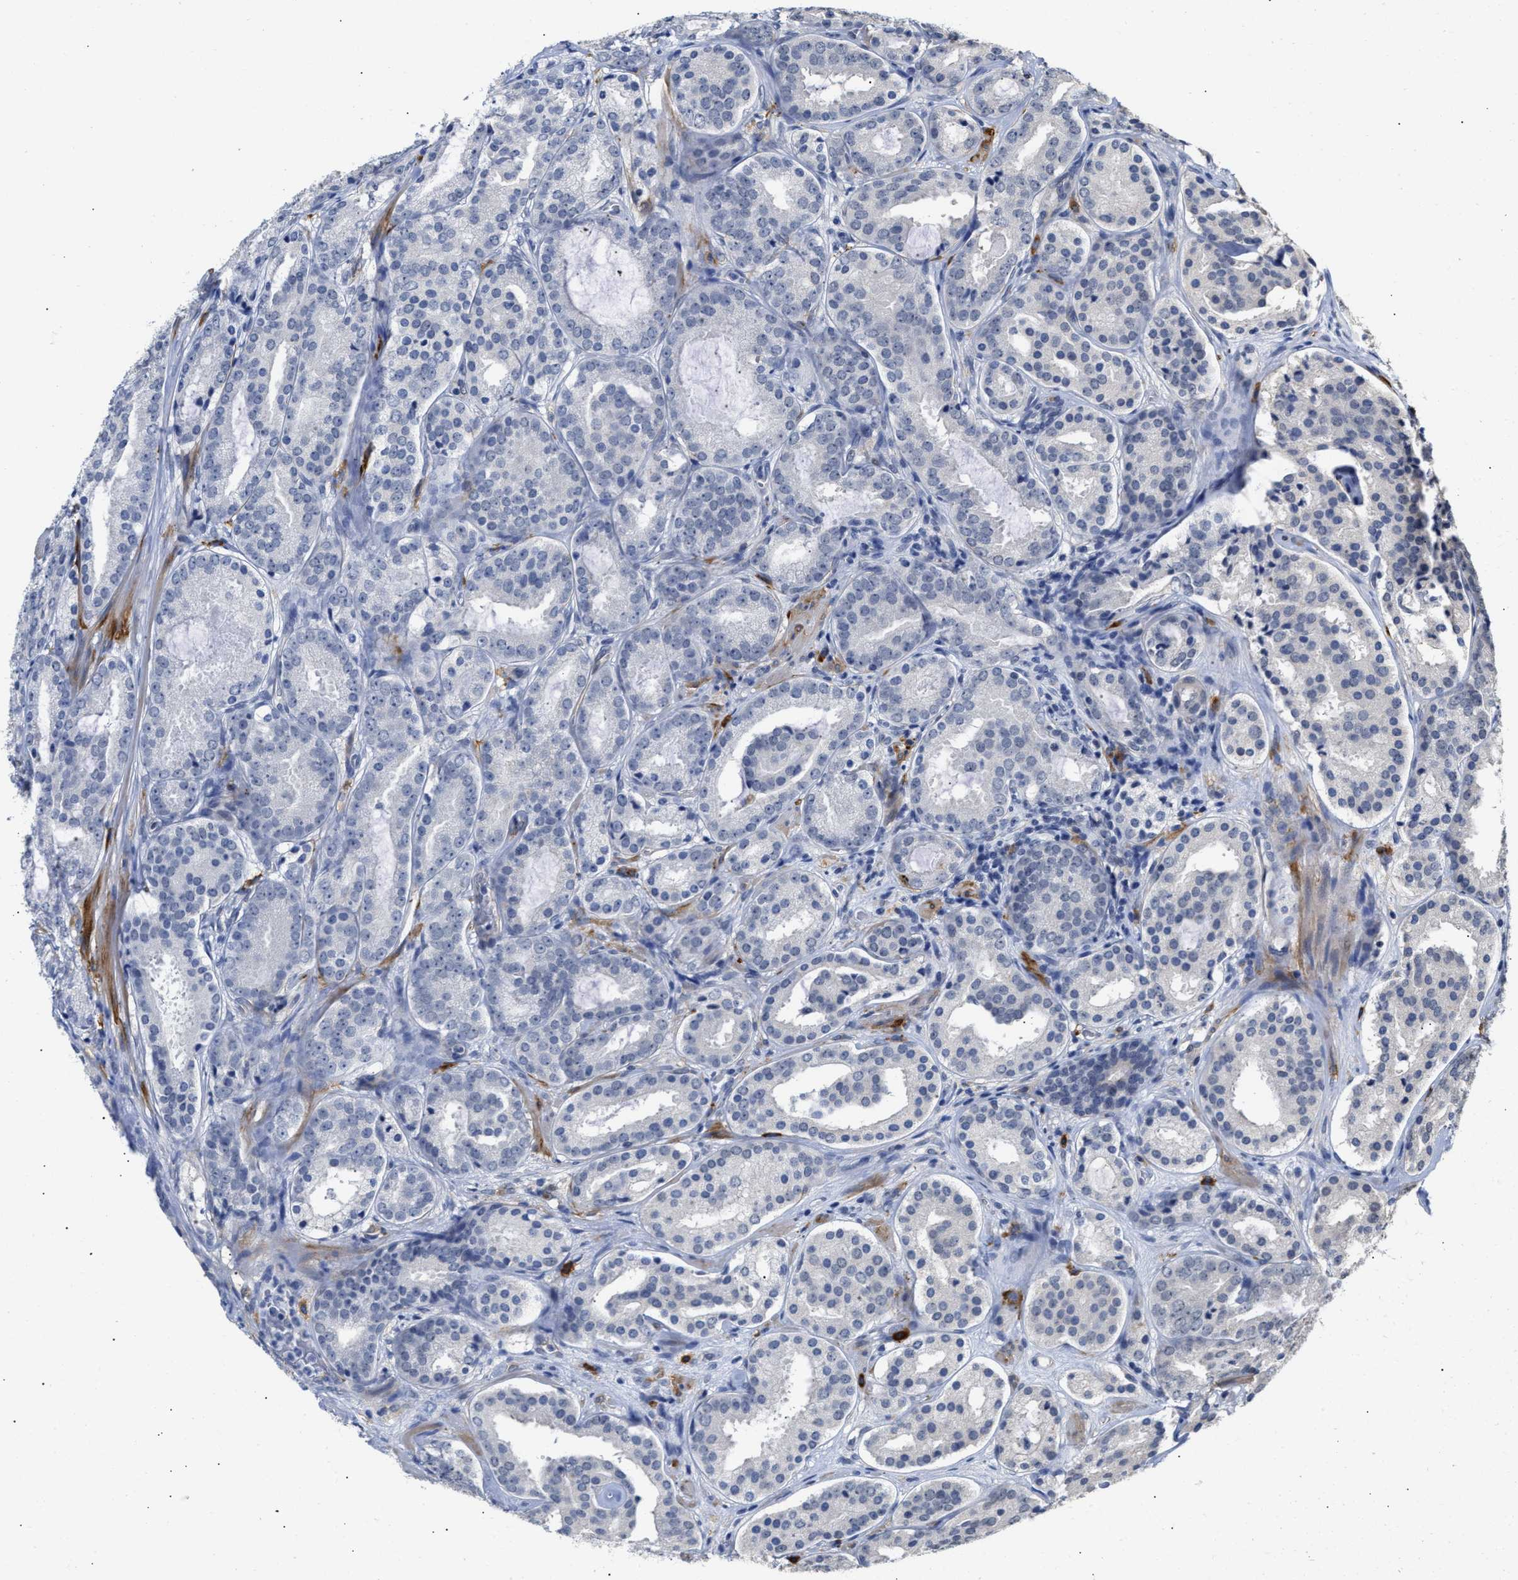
{"staining": {"intensity": "negative", "quantity": "none", "location": "none"}, "tissue": "prostate cancer", "cell_type": "Tumor cells", "image_type": "cancer", "snomed": [{"axis": "morphology", "description": "Adenocarcinoma, Low grade"}, {"axis": "topography", "description": "Prostate"}], "caption": "Photomicrograph shows no significant protein positivity in tumor cells of adenocarcinoma (low-grade) (prostate).", "gene": "AHNAK2", "patient": {"sex": "male", "age": 69}}